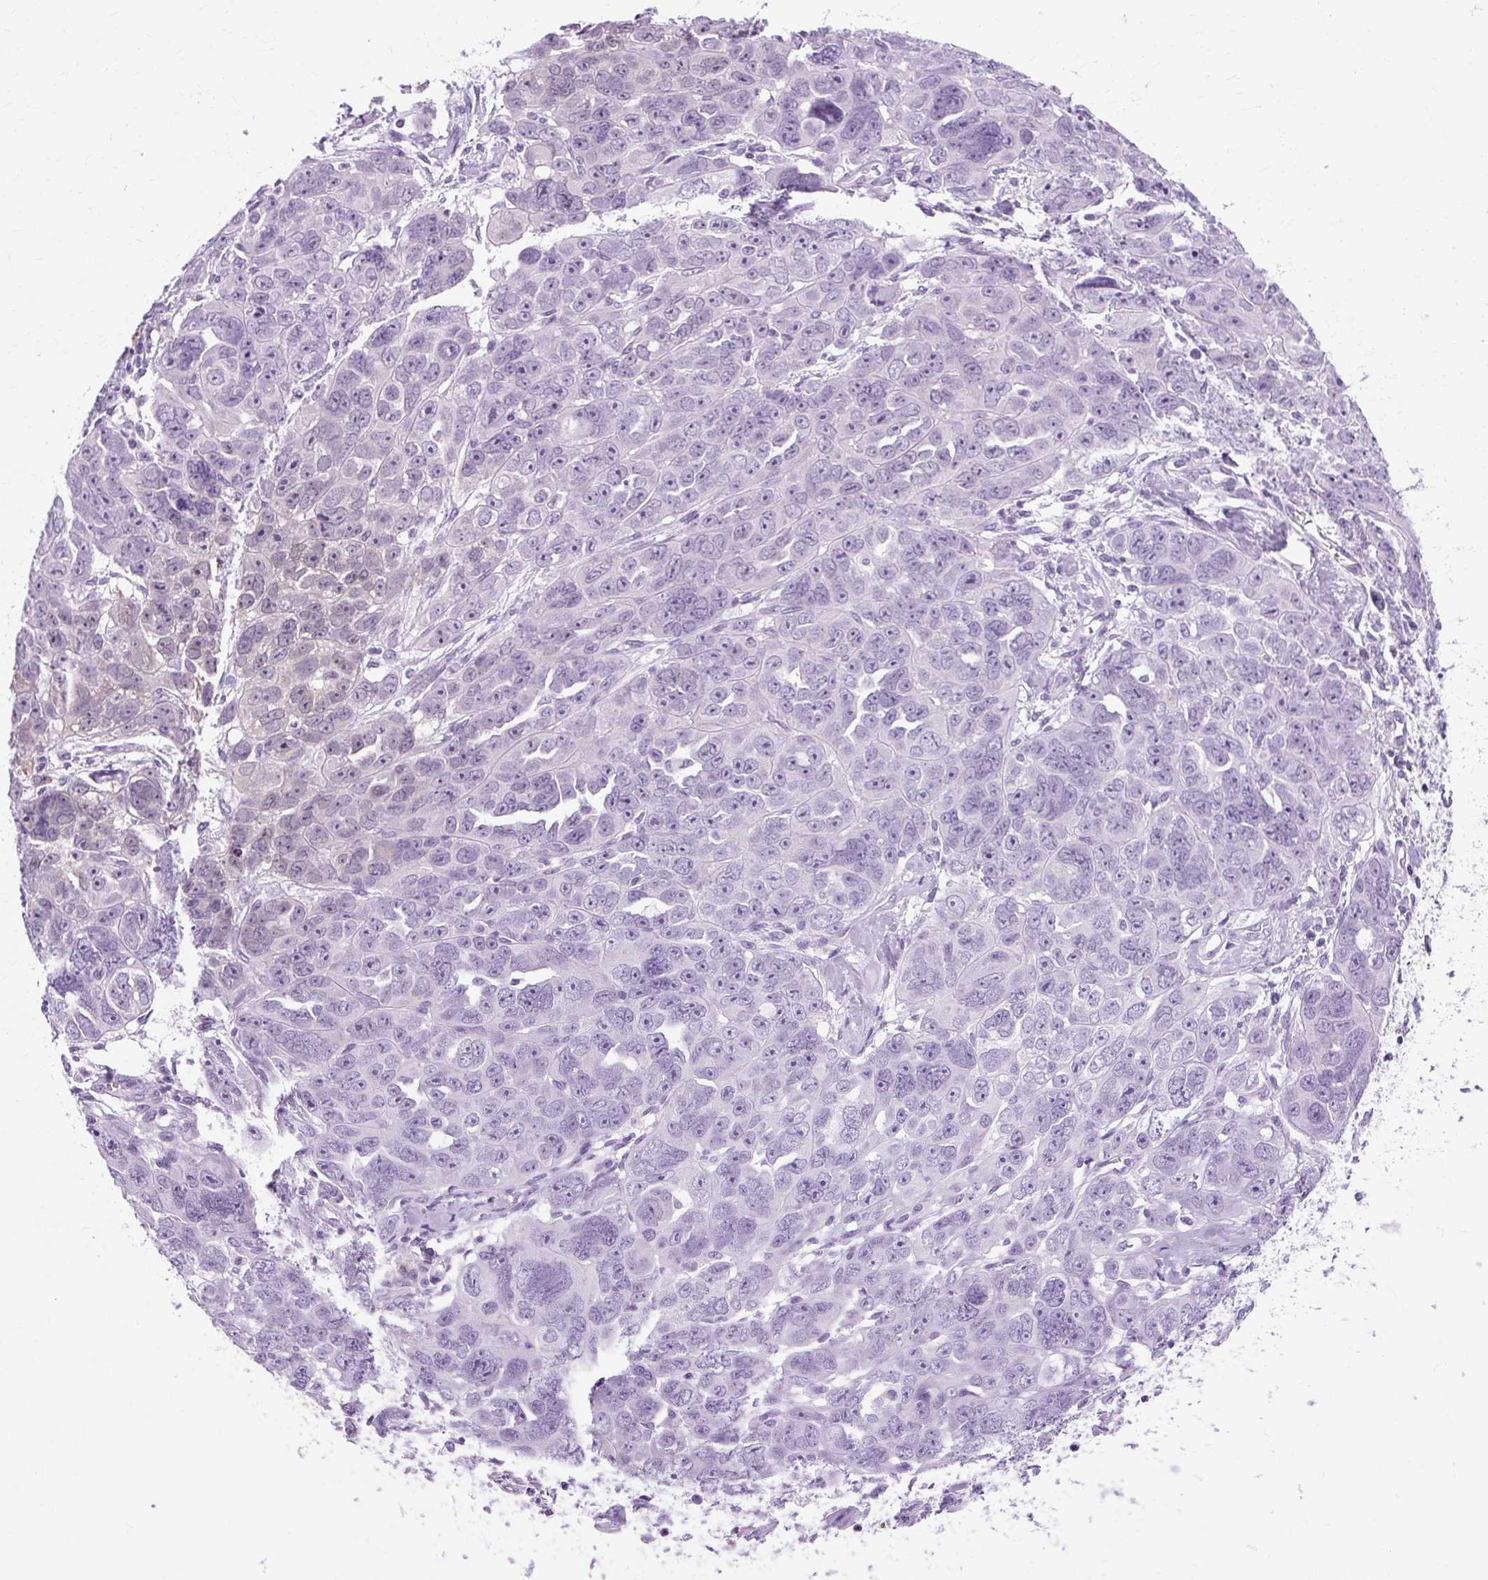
{"staining": {"intensity": "negative", "quantity": "none", "location": "none"}, "tissue": "ovarian cancer", "cell_type": "Tumor cells", "image_type": "cancer", "snomed": [{"axis": "morphology", "description": "Cystadenocarcinoma, serous, NOS"}, {"axis": "topography", "description": "Ovary"}], "caption": "IHC of human serous cystadenocarcinoma (ovarian) shows no positivity in tumor cells.", "gene": "RYBP", "patient": {"sex": "female", "age": 63}}